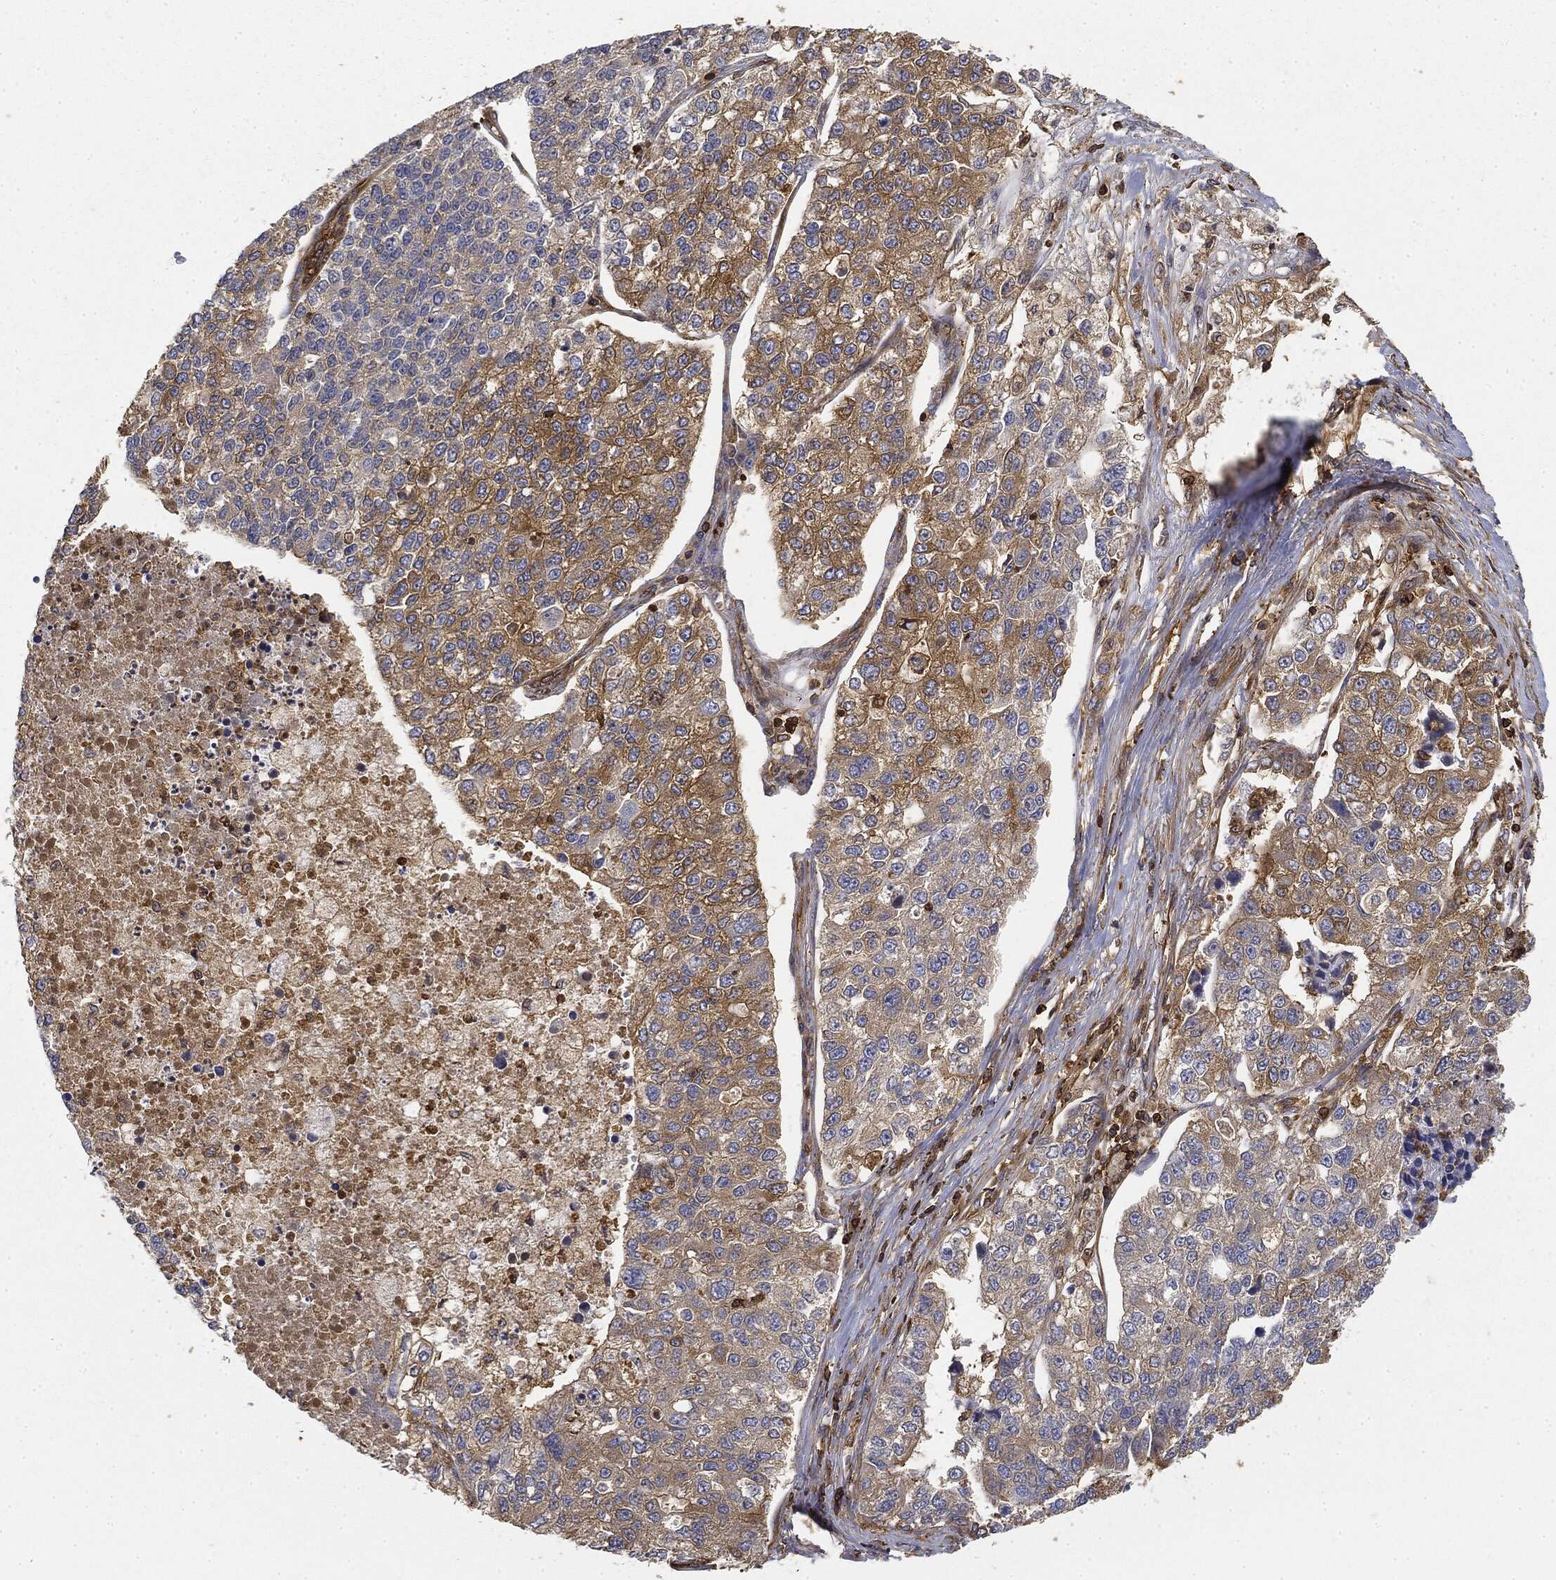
{"staining": {"intensity": "moderate", "quantity": "25%-75%", "location": "cytoplasmic/membranous"}, "tissue": "lung cancer", "cell_type": "Tumor cells", "image_type": "cancer", "snomed": [{"axis": "morphology", "description": "Adenocarcinoma, NOS"}, {"axis": "topography", "description": "Lung"}], "caption": "There is medium levels of moderate cytoplasmic/membranous staining in tumor cells of adenocarcinoma (lung), as demonstrated by immunohistochemical staining (brown color).", "gene": "WDR1", "patient": {"sex": "male", "age": 49}}